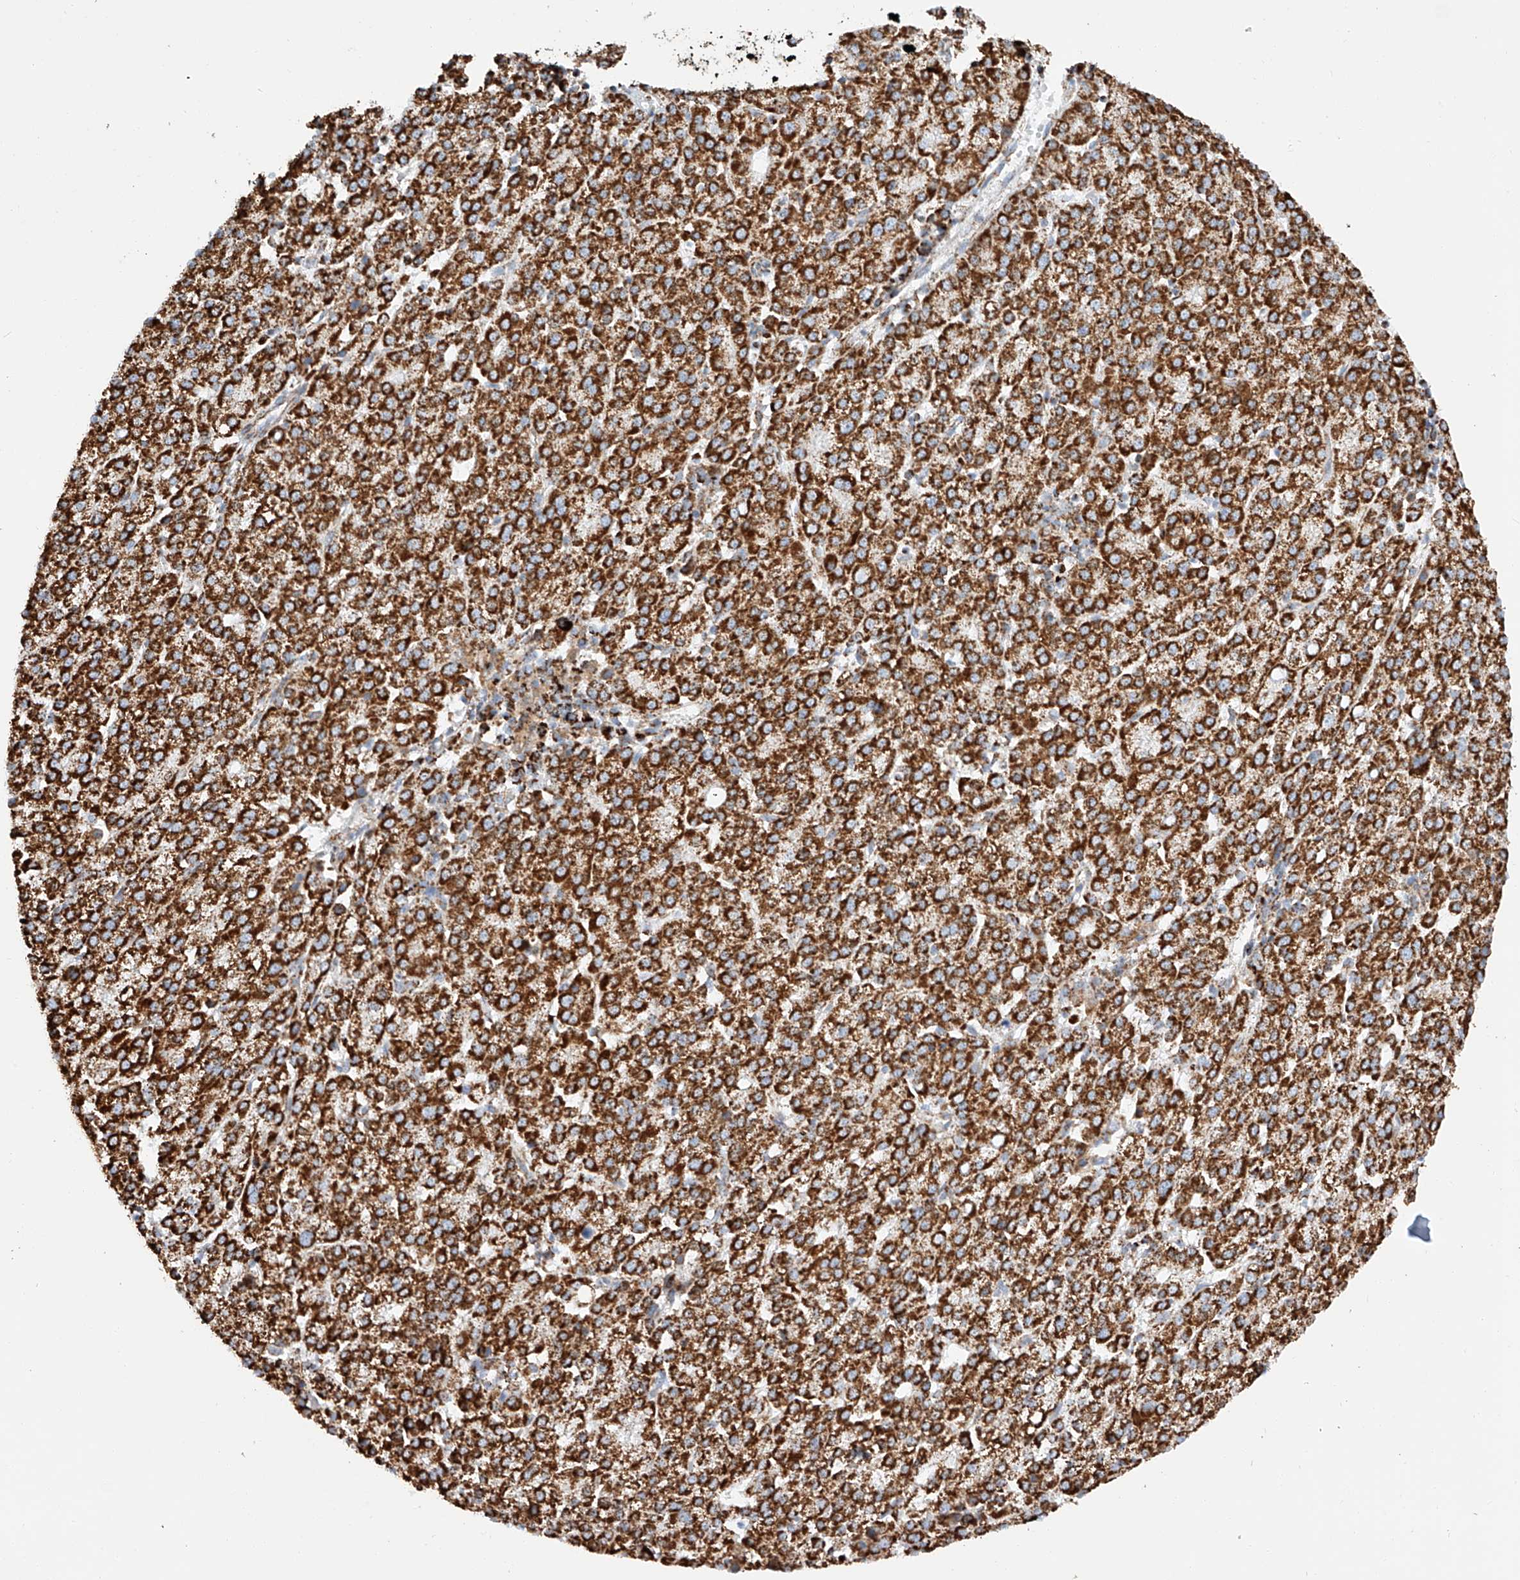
{"staining": {"intensity": "strong", "quantity": ">75%", "location": "cytoplasmic/membranous"}, "tissue": "liver cancer", "cell_type": "Tumor cells", "image_type": "cancer", "snomed": [{"axis": "morphology", "description": "Carcinoma, Hepatocellular, NOS"}, {"axis": "topography", "description": "Liver"}], "caption": "About >75% of tumor cells in liver cancer (hepatocellular carcinoma) demonstrate strong cytoplasmic/membranous protein staining as visualized by brown immunohistochemical staining.", "gene": "TTC27", "patient": {"sex": "female", "age": 58}}